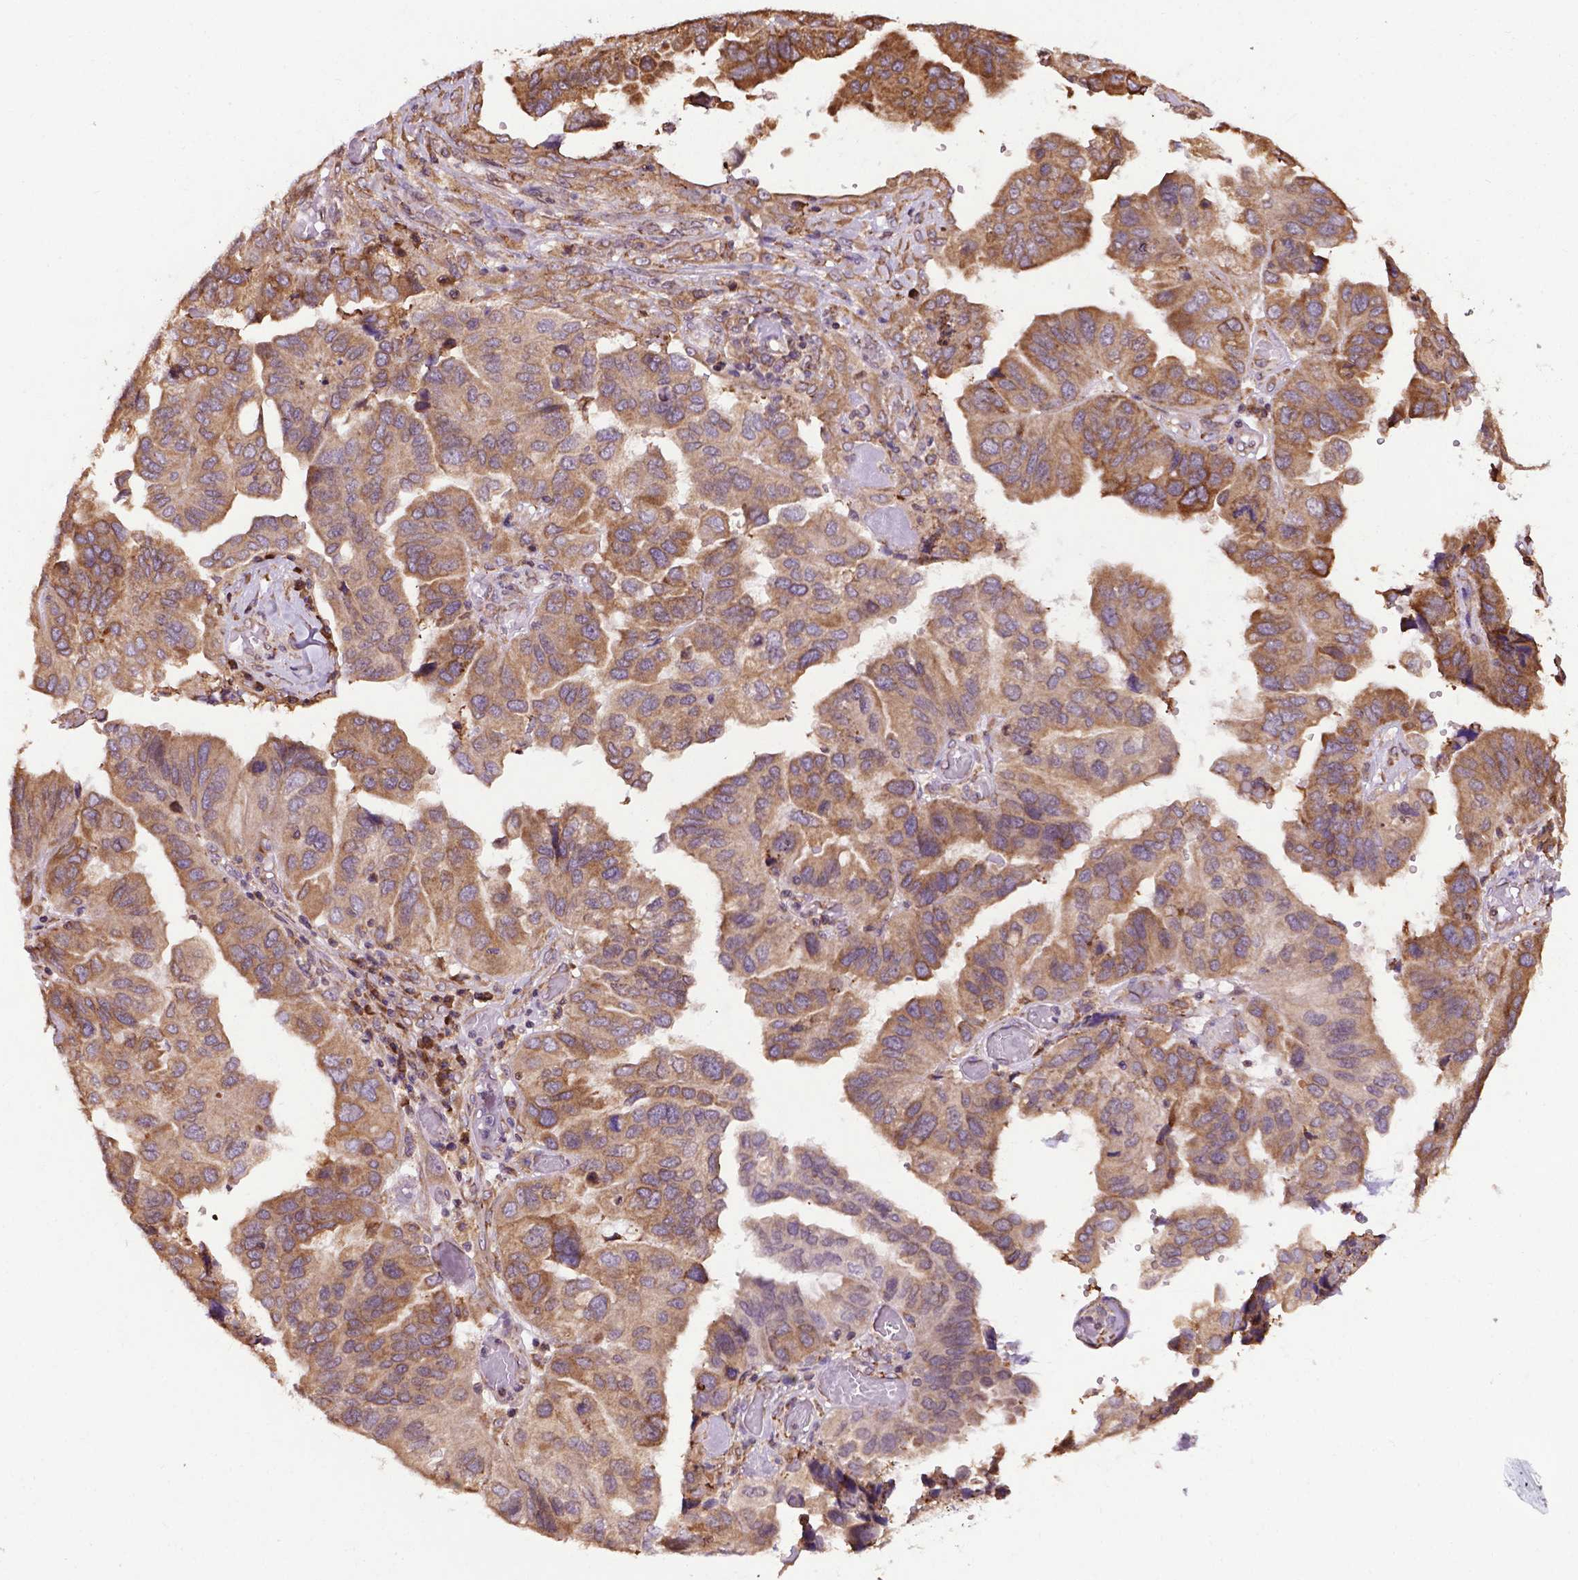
{"staining": {"intensity": "moderate", "quantity": ">75%", "location": "cytoplasmic/membranous"}, "tissue": "ovarian cancer", "cell_type": "Tumor cells", "image_type": "cancer", "snomed": [{"axis": "morphology", "description": "Cystadenocarcinoma, serous, NOS"}, {"axis": "topography", "description": "Ovary"}], "caption": "Serous cystadenocarcinoma (ovarian) stained with immunohistochemistry shows moderate cytoplasmic/membranous expression in approximately >75% of tumor cells.", "gene": "GANAB", "patient": {"sex": "female", "age": 79}}